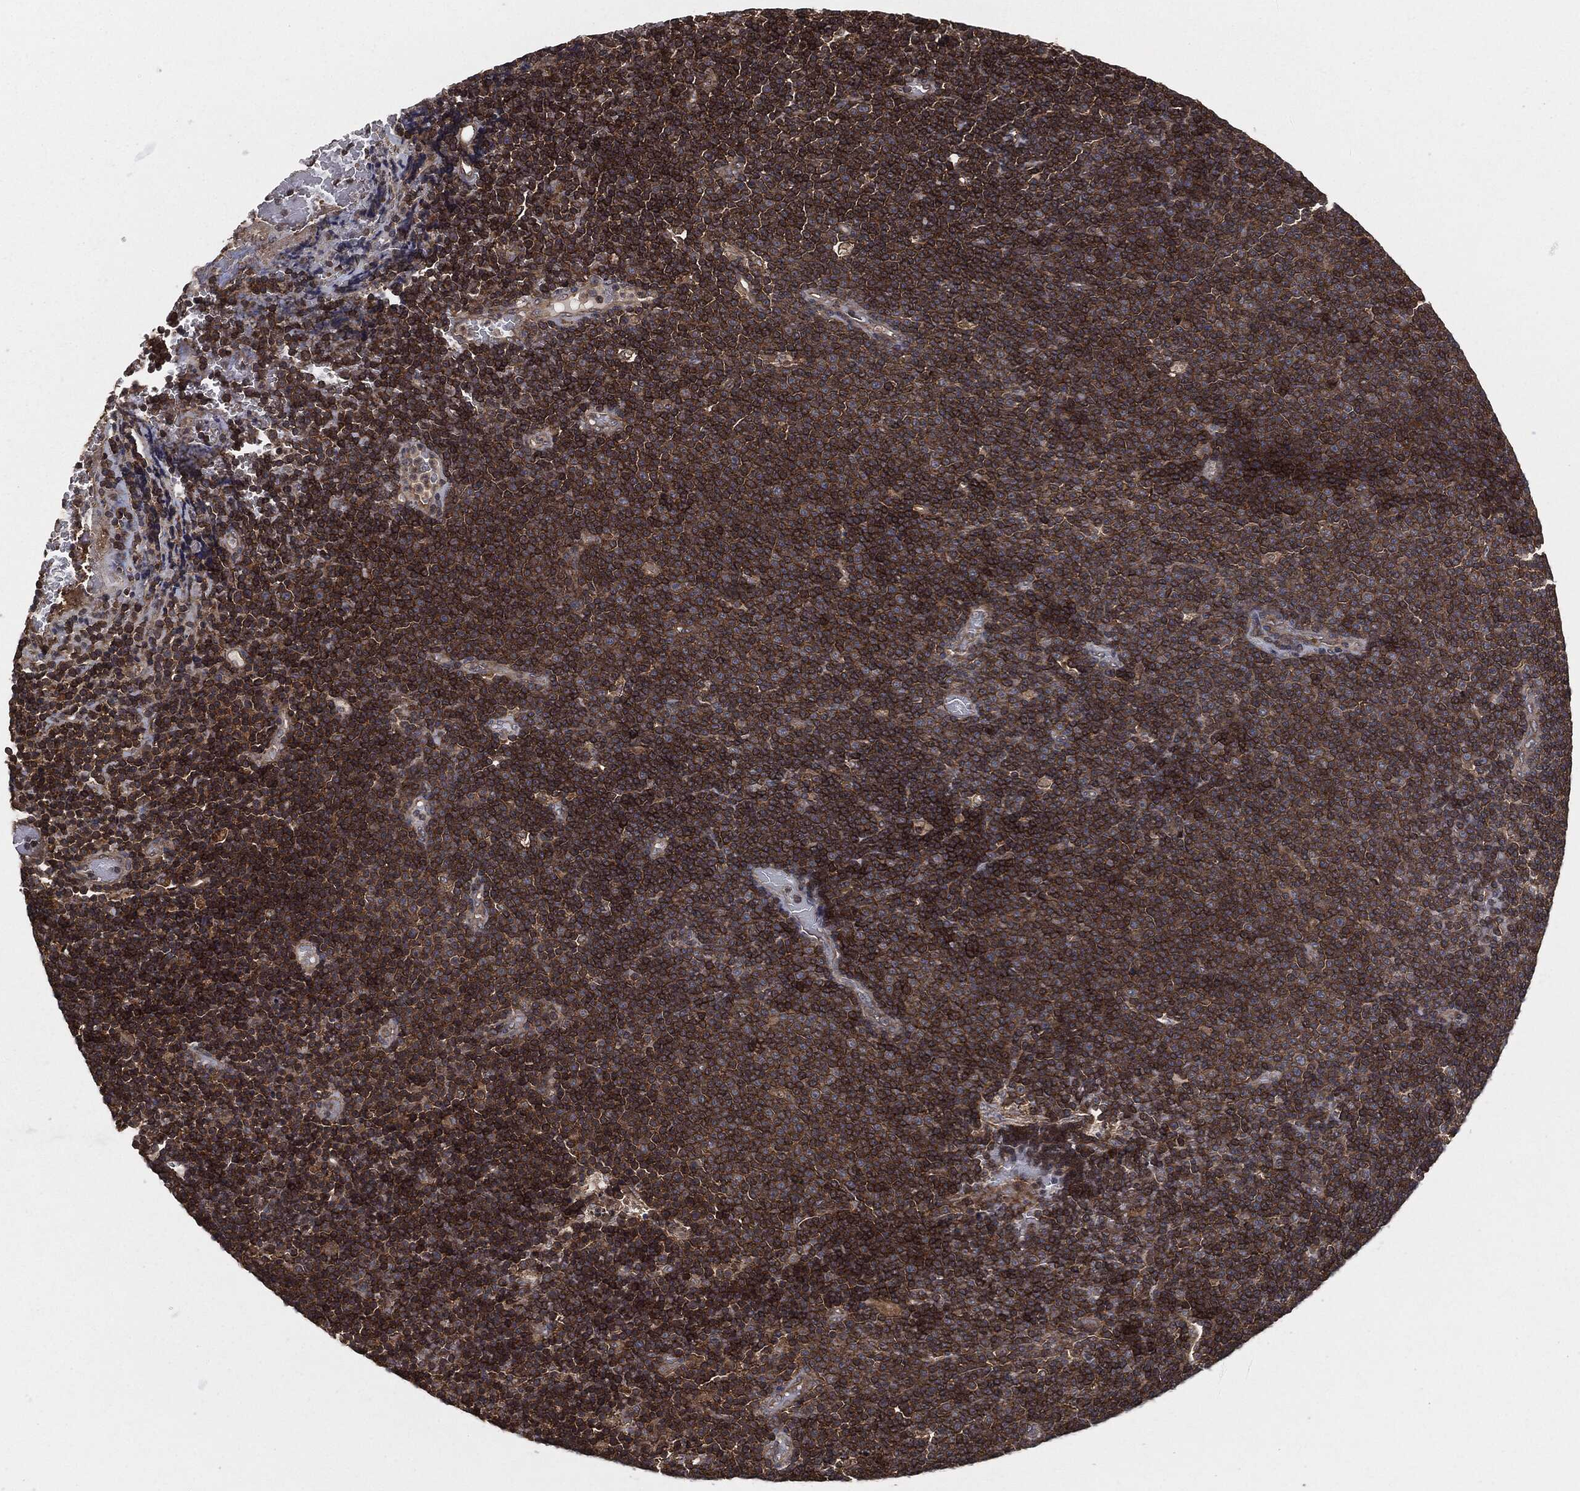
{"staining": {"intensity": "strong", "quantity": "25%-75%", "location": "cytoplasmic/membranous"}, "tissue": "lymphoma", "cell_type": "Tumor cells", "image_type": "cancer", "snomed": [{"axis": "morphology", "description": "Malignant lymphoma, non-Hodgkin's type, Low grade"}, {"axis": "topography", "description": "Brain"}], "caption": "IHC (DAB (3,3'-diaminobenzidine)) staining of human lymphoma demonstrates strong cytoplasmic/membranous protein staining in approximately 25%-75% of tumor cells.", "gene": "ERBIN", "patient": {"sex": "female", "age": 66}}